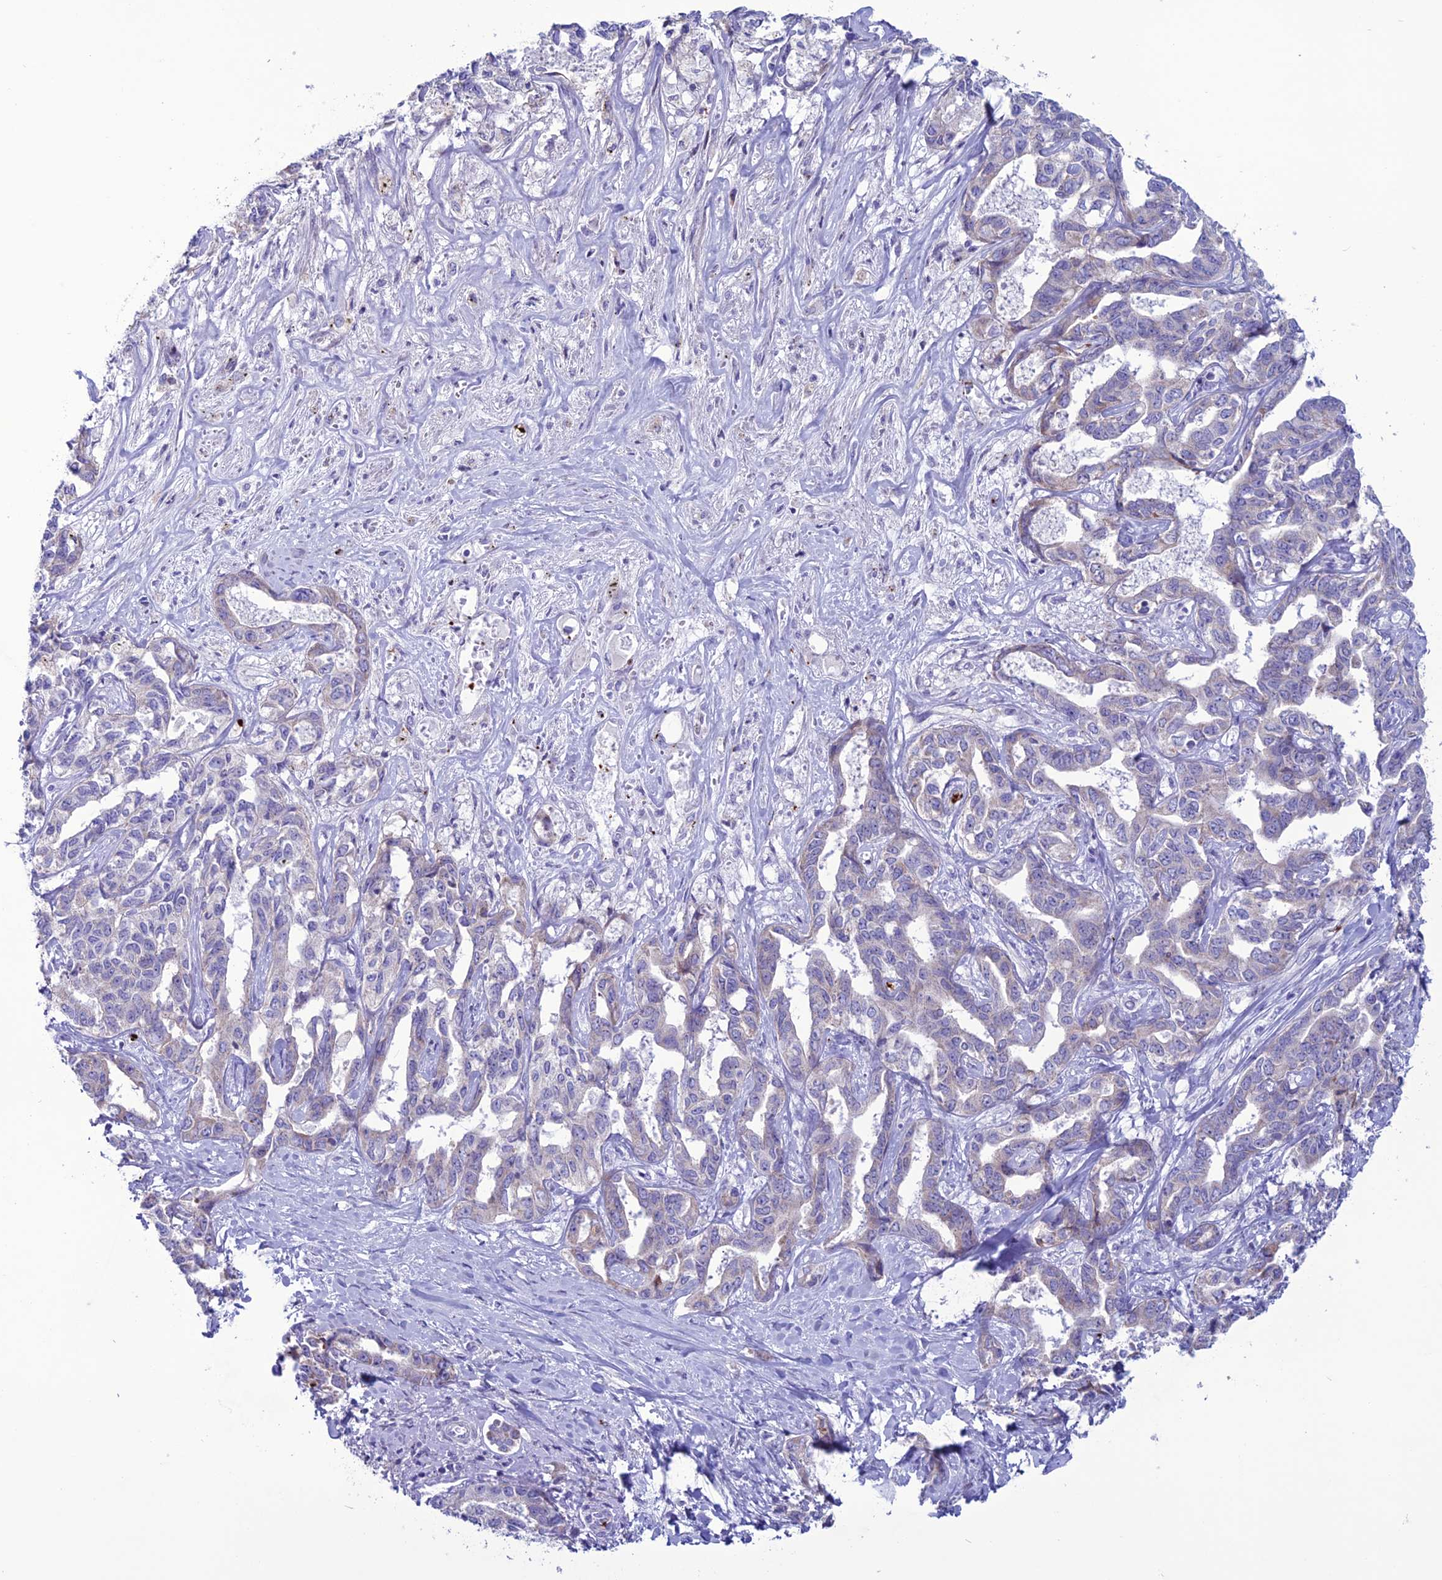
{"staining": {"intensity": "negative", "quantity": "none", "location": "none"}, "tissue": "liver cancer", "cell_type": "Tumor cells", "image_type": "cancer", "snomed": [{"axis": "morphology", "description": "Cholangiocarcinoma"}, {"axis": "topography", "description": "Liver"}], "caption": "Immunohistochemical staining of liver cancer shows no significant expression in tumor cells.", "gene": "C21orf140", "patient": {"sex": "male", "age": 59}}